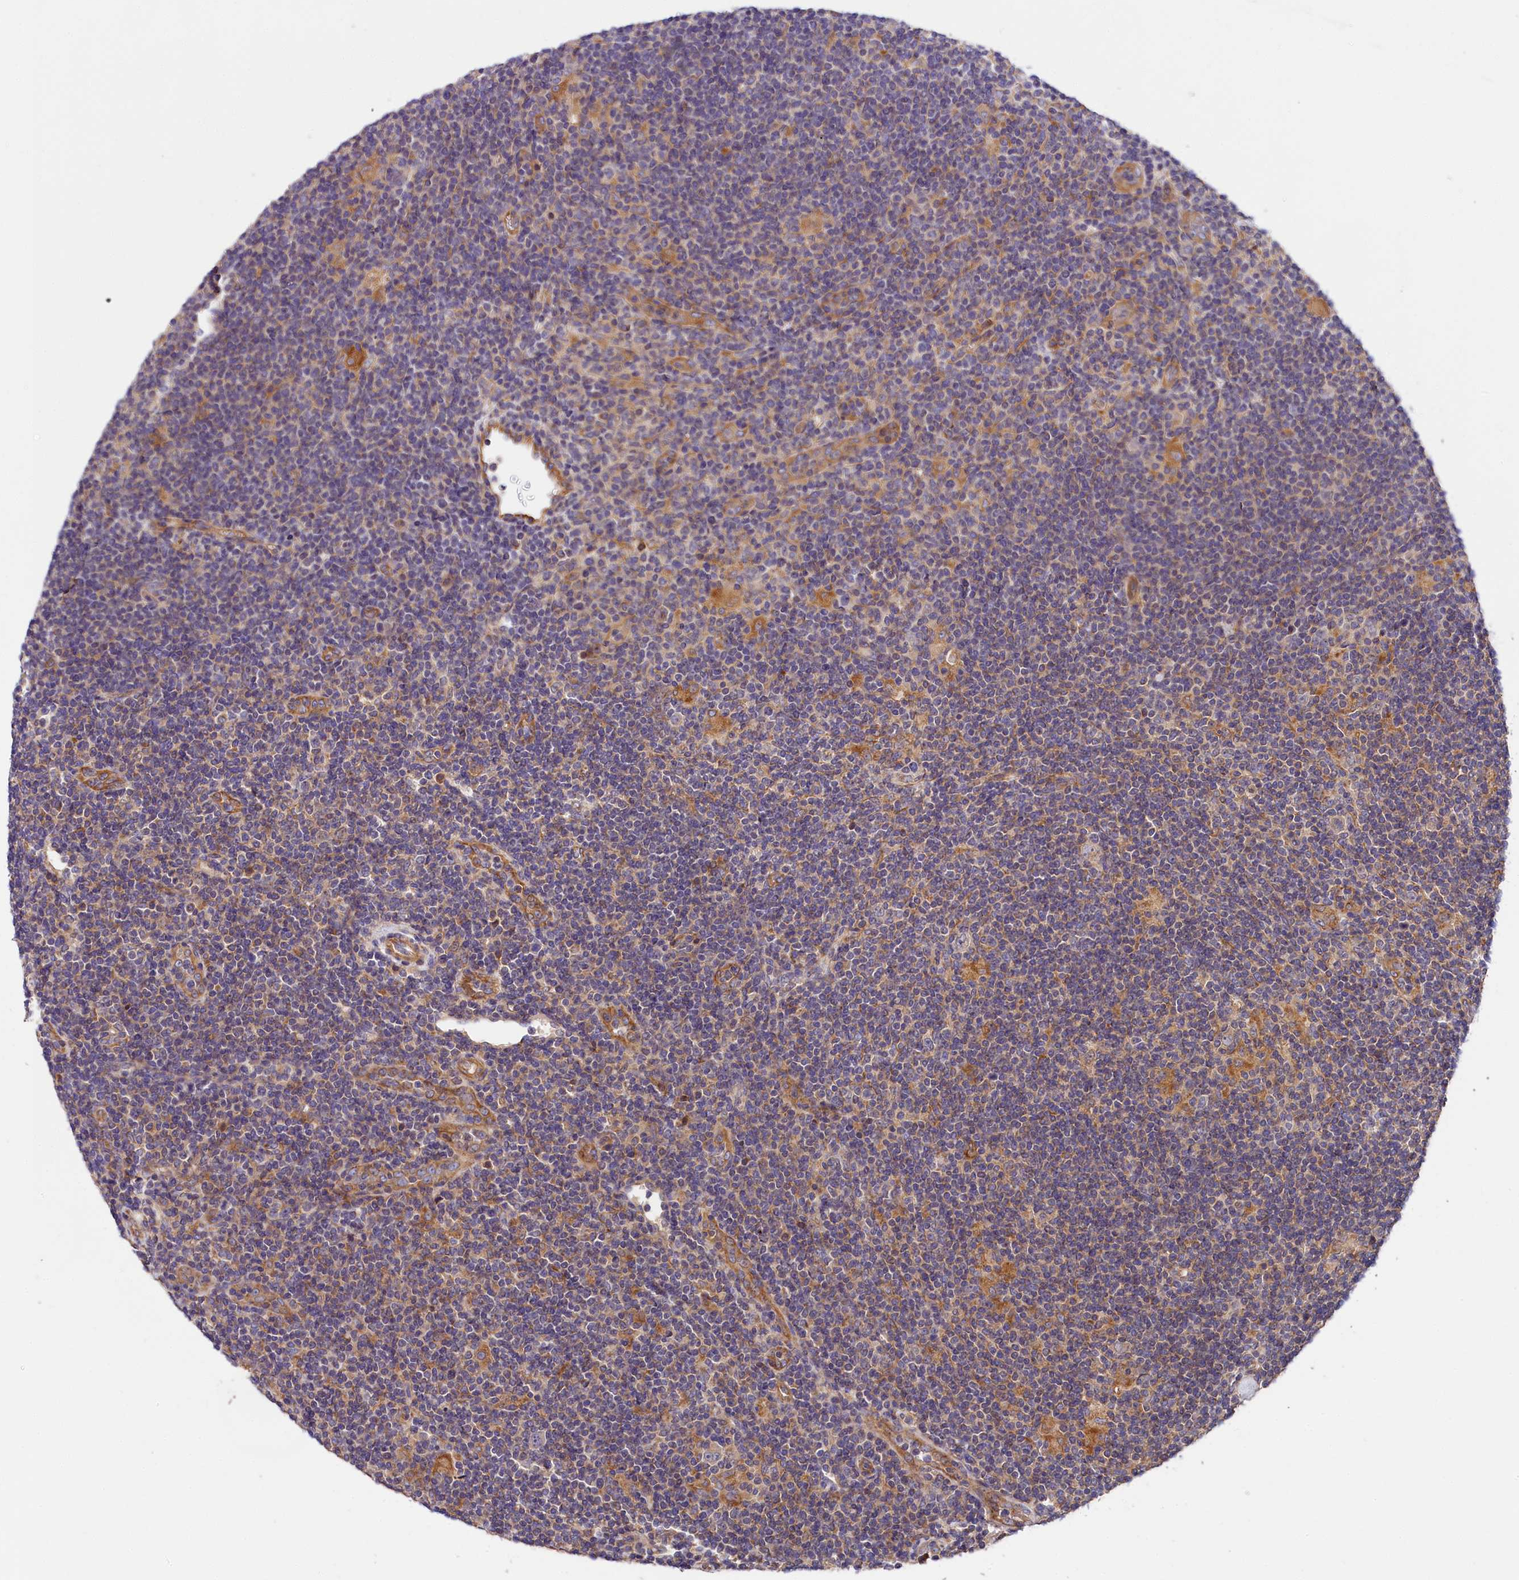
{"staining": {"intensity": "negative", "quantity": "none", "location": "none"}, "tissue": "lymphoma", "cell_type": "Tumor cells", "image_type": "cancer", "snomed": [{"axis": "morphology", "description": "Hodgkin's disease, NOS"}, {"axis": "topography", "description": "Lymph node"}], "caption": "IHC image of neoplastic tissue: human lymphoma stained with DAB (3,3'-diaminobenzidine) reveals no significant protein staining in tumor cells.", "gene": "SPG11", "patient": {"sex": "female", "age": 57}}